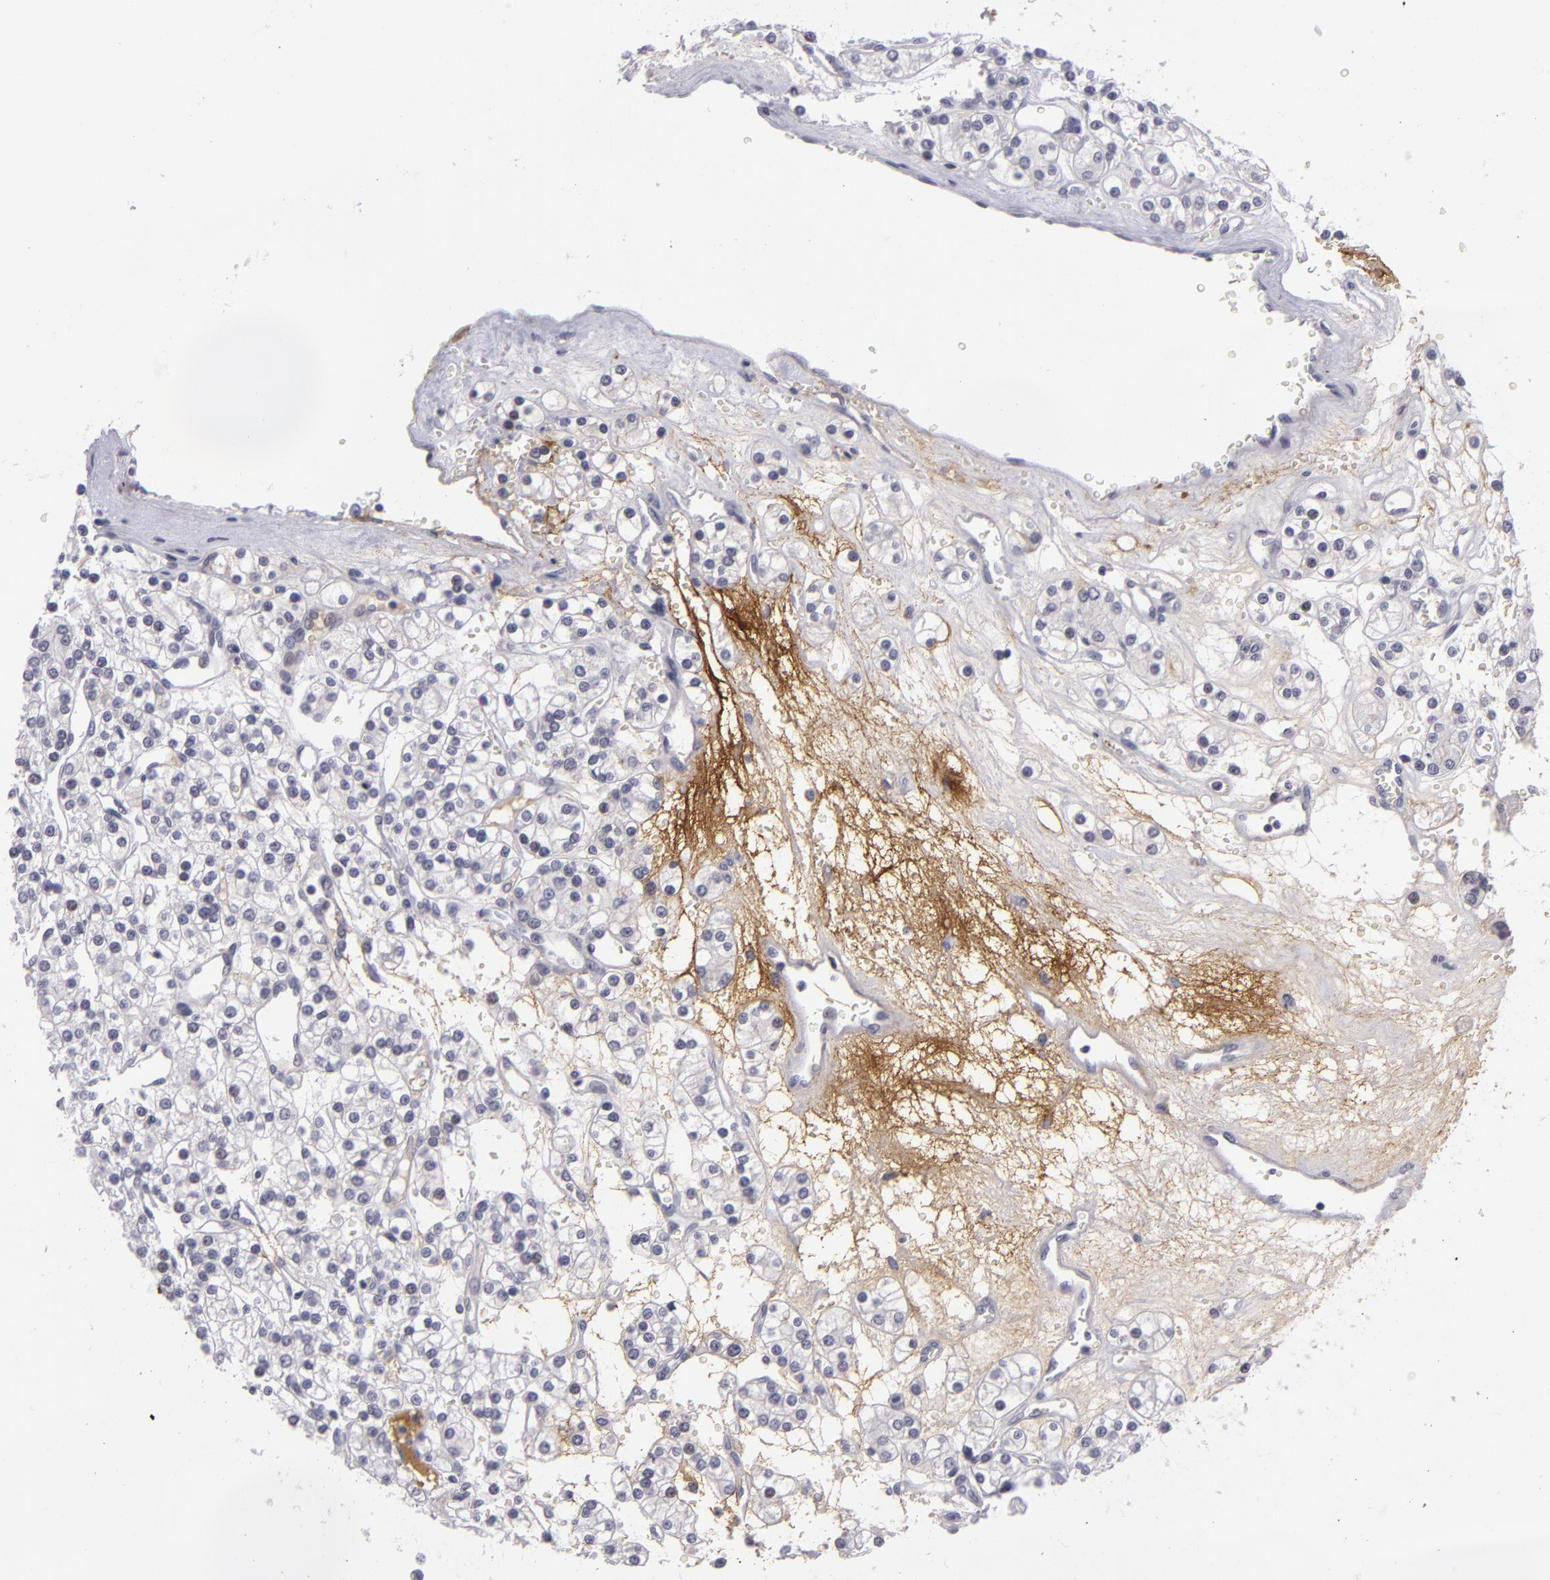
{"staining": {"intensity": "negative", "quantity": "none", "location": "none"}, "tissue": "renal cancer", "cell_type": "Tumor cells", "image_type": "cancer", "snomed": [{"axis": "morphology", "description": "Adenocarcinoma, NOS"}, {"axis": "topography", "description": "Kidney"}], "caption": "Immunohistochemistry of human renal adenocarcinoma demonstrates no positivity in tumor cells.", "gene": "CTNNB1", "patient": {"sex": "female", "age": 62}}